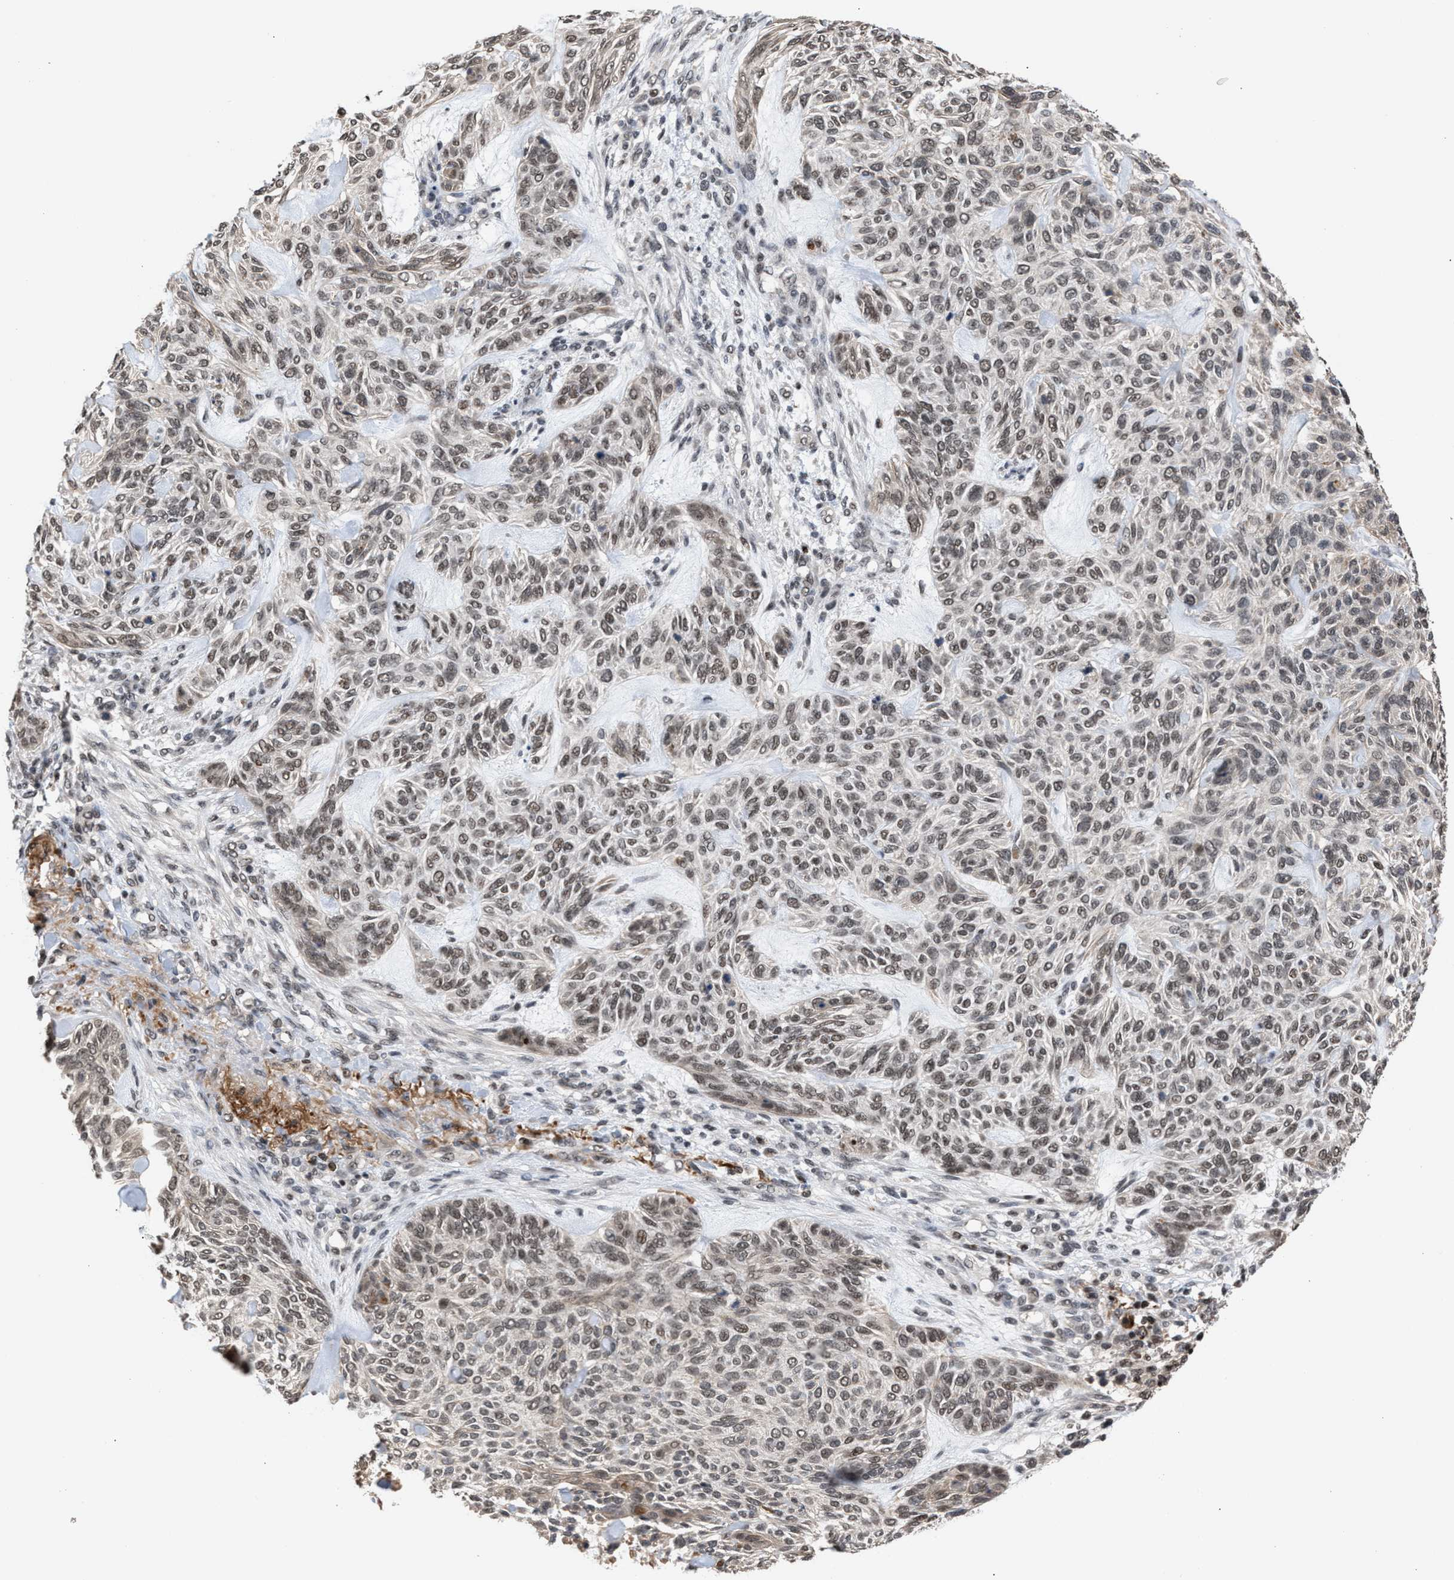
{"staining": {"intensity": "weak", "quantity": "25%-75%", "location": "nuclear"}, "tissue": "skin cancer", "cell_type": "Tumor cells", "image_type": "cancer", "snomed": [{"axis": "morphology", "description": "Basal cell carcinoma"}, {"axis": "topography", "description": "Skin"}], "caption": "An image showing weak nuclear positivity in about 25%-75% of tumor cells in skin cancer (basal cell carcinoma), as visualized by brown immunohistochemical staining.", "gene": "C9orf78", "patient": {"sex": "male", "age": 55}}